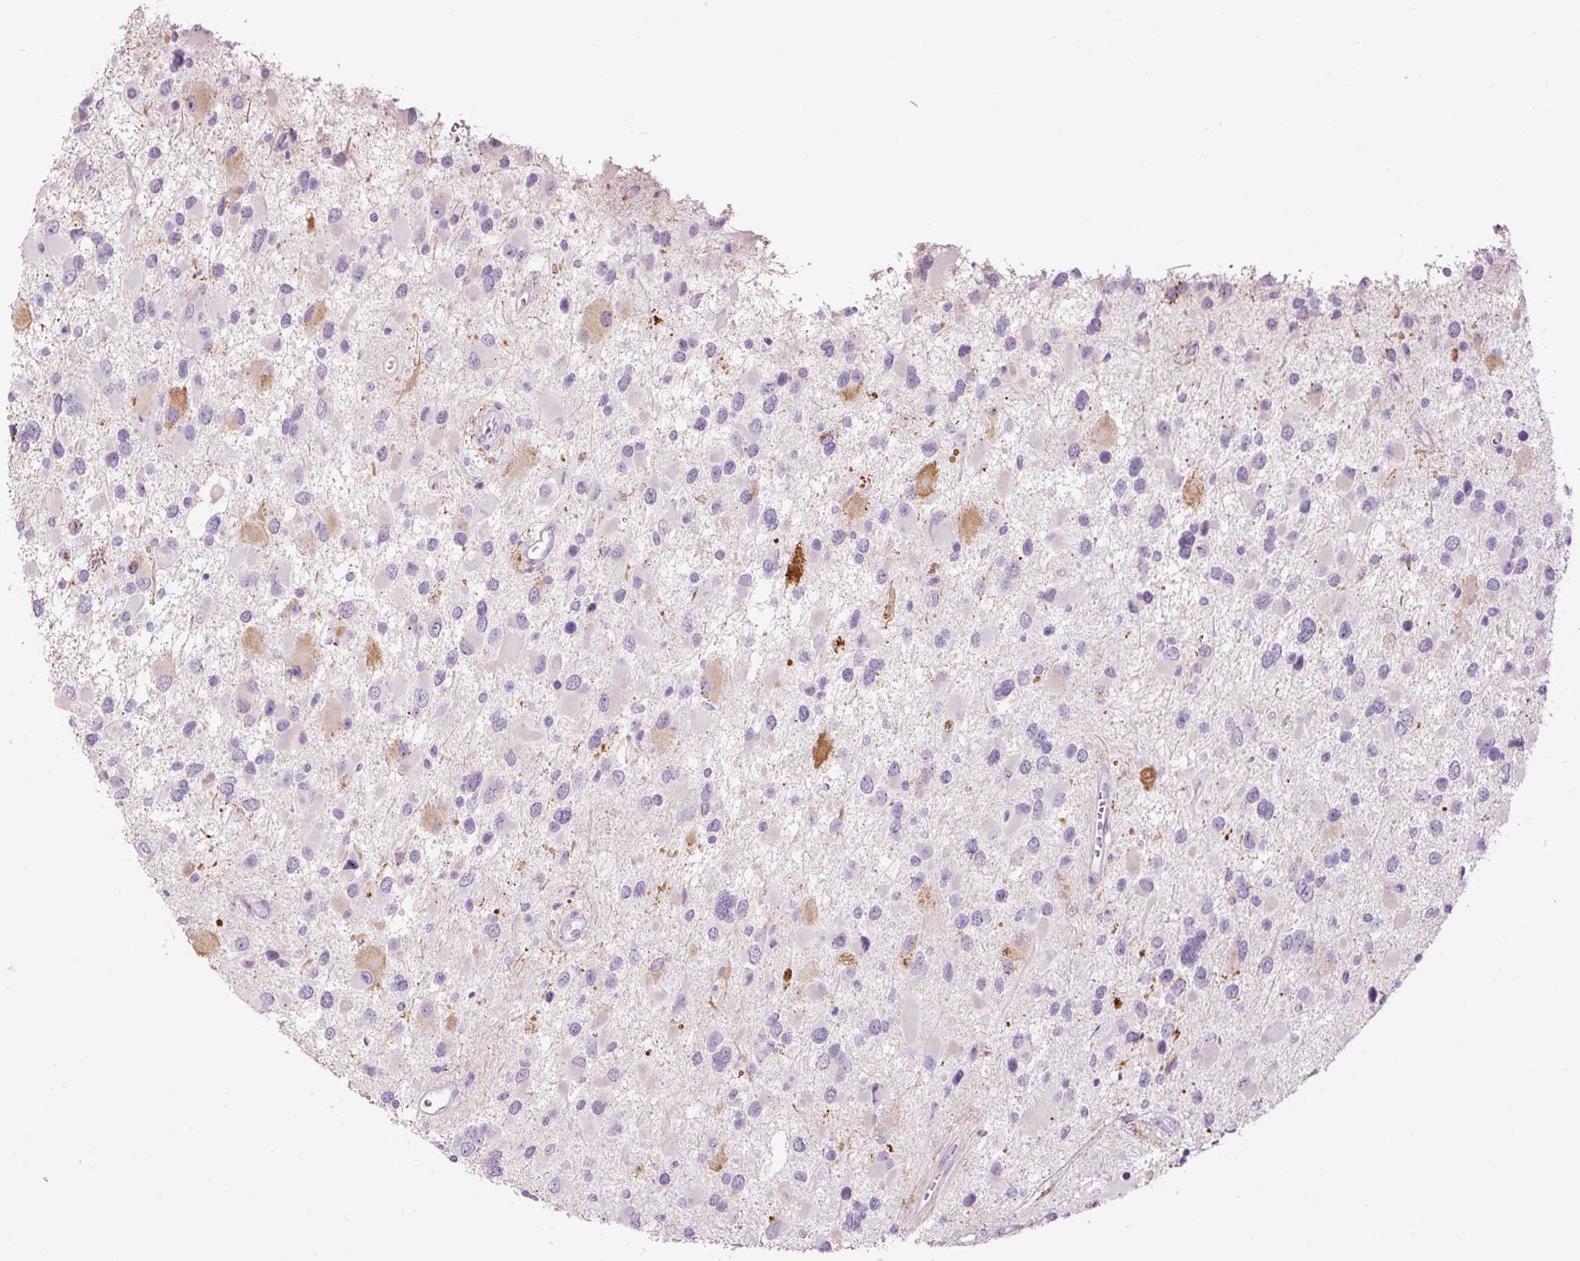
{"staining": {"intensity": "moderate", "quantity": "<25%", "location": "cytoplasmic/membranous"}, "tissue": "glioma", "cell_type": "Tumor cells", "image_type": "cancer", "snomed": [{"axis": "morphology", "description": "Glioma, malignant, High grade"}, {"axis": "topography", "description": "Brain"}], "caption": "The photomicrograph displays staining of high-grade glioma (malignant), revealing moderate cytoplasmic/membranous protein staining (brown color) within tumor cells. The staining was performed using DAB, with brown indicating positive protein expression. Nuclei are stained blue with hematoxylin.", "gene": "KLF1", "patient": {"sex": "male", "age": 53}}